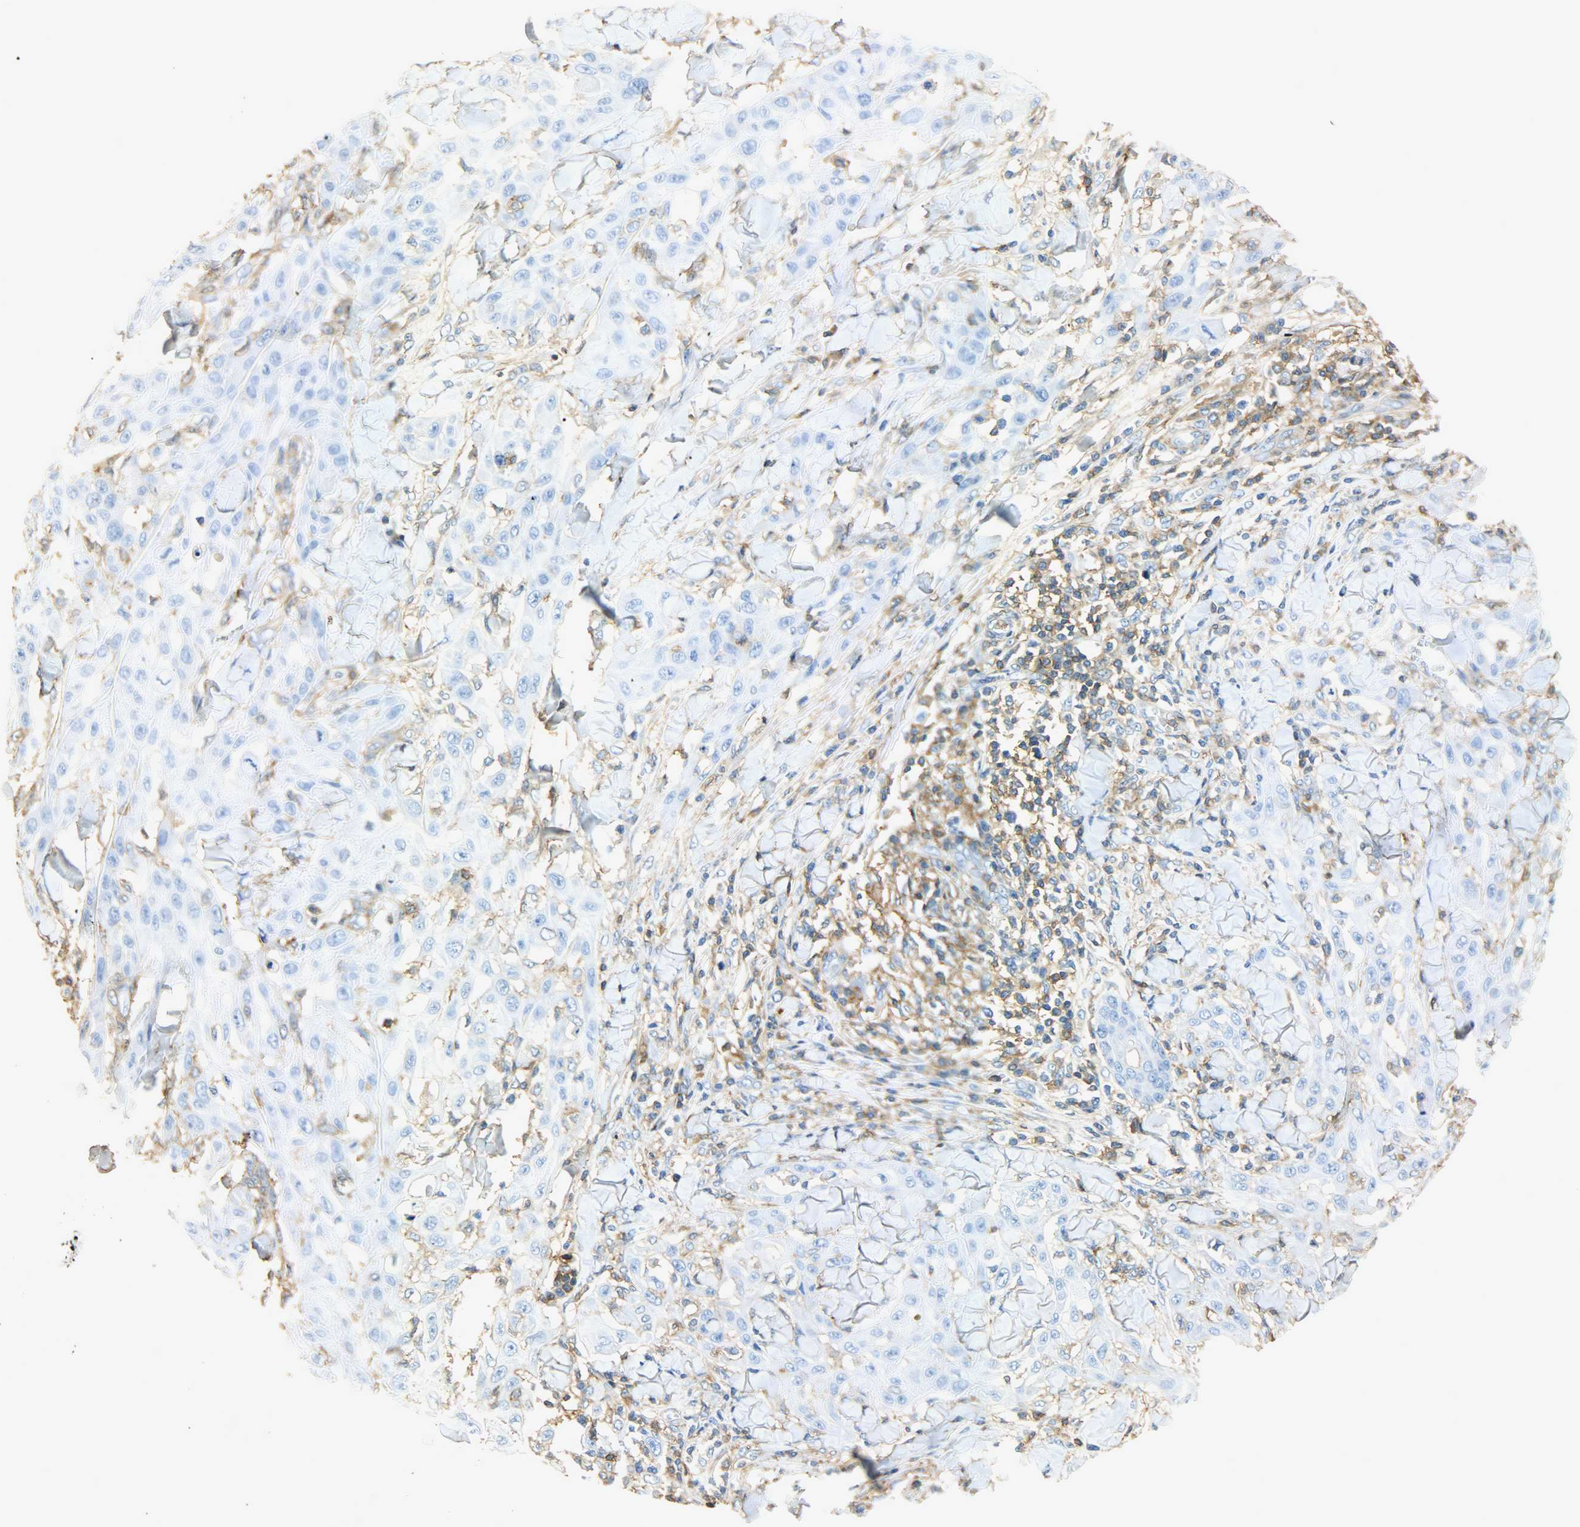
{"staining": {"intensity": "moderate", "quantity": "<25%", "location": "cytoplasmic/membranous"}, "tissue": "skin cancer", "cell_type": "Tumor cells", "image_type": "cancer", "snomed": [{"axis": "morphology", "description": "Squamous cell carcinoma, NOS"}, {"axis": "topography", "description": "Skin"}], "caption": "Squamous cell carcinoma (skin) was stained to show a protein in brown. There is low levels of moderate cytoplasmic/membranous expression in about <25% of tumor cells.", "gene": "ANXA6", "patient": {"sex": "male", "age": 24}}